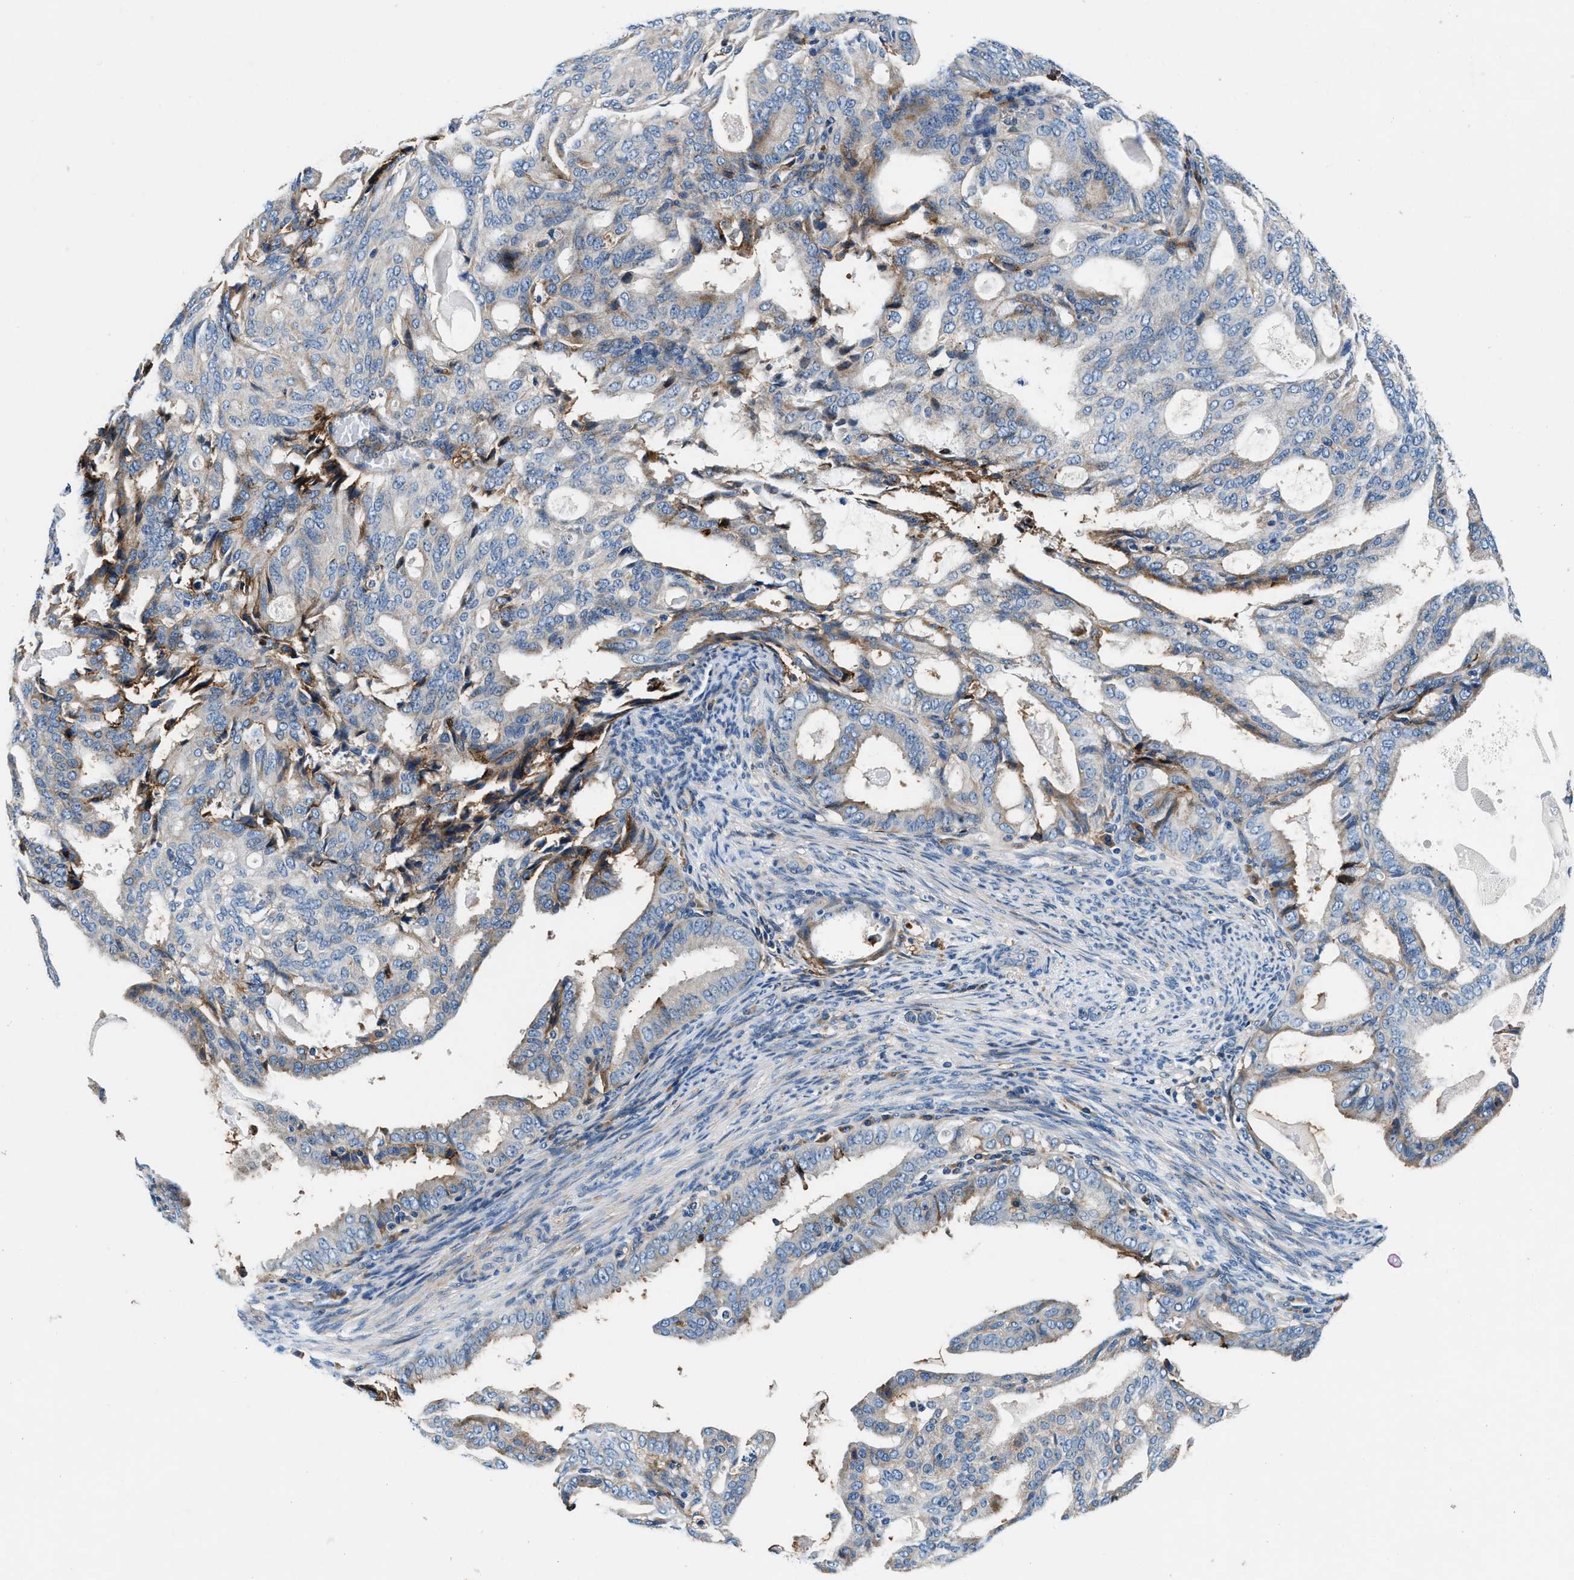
{"staining": {"intensity": "weak", "quantity": "25%-75%", "location": "cytoplasmic/membranous"}, "tissue": "endometrial cancer", "cell_type": "Tumor cells", "image_type": "cancer", "snomed": [{"axis": "morphology", "description": "Adenocarcinoma, NOS"}, {"axis": "topography", "description": "Endometrium"}], "caption": "Approximately 25%-75% of tumor cells in human endometrial adenocarcinoma display weak cytoplasmic/membranous protein expression as visualized by brown immunohistochemical staining.", "gene": "SLFN11", "patient": {"sex": "female", "age": 58}}